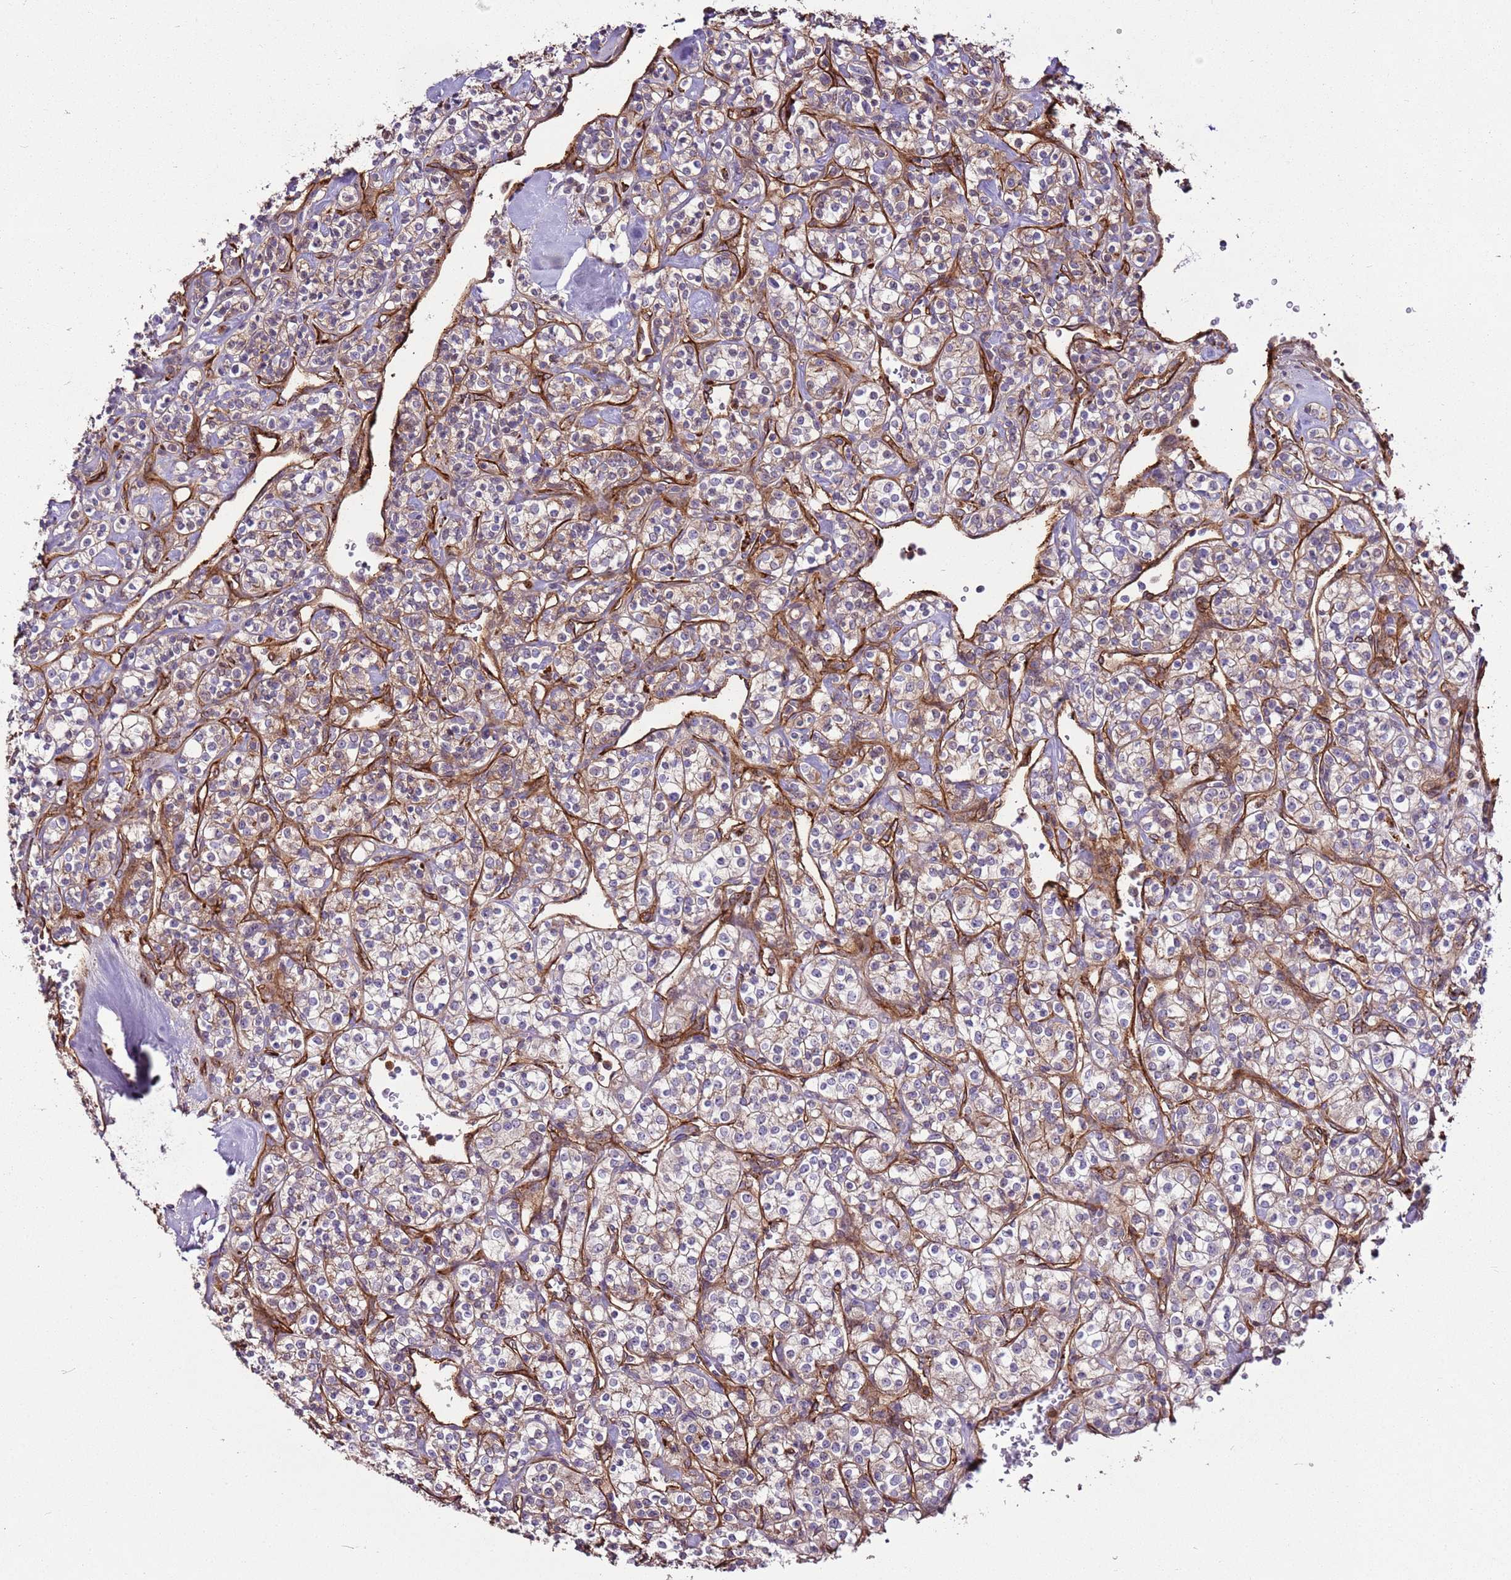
{"staining": {"intensity": "weak", "quantity": "25%-75%", "location": "cytoplasmic/membranous"}, "tissue": "renal cancer", "cell_type": "Tumor cells", "image_type": "cancer", "snomed": [{"axis": "morphology", "description": "Adenocarcinoma, NOS"}, {"axis": "topography", "description": "Kidney"}], "caption": "This is a photomicrograph of IHC staining of adenocarcinoma (renal), which shows weak staining in the cytoplasmic/membranous of tumor cells.", "gene": "ZNF827", "patient": {"sex": "male", "age": 77}}